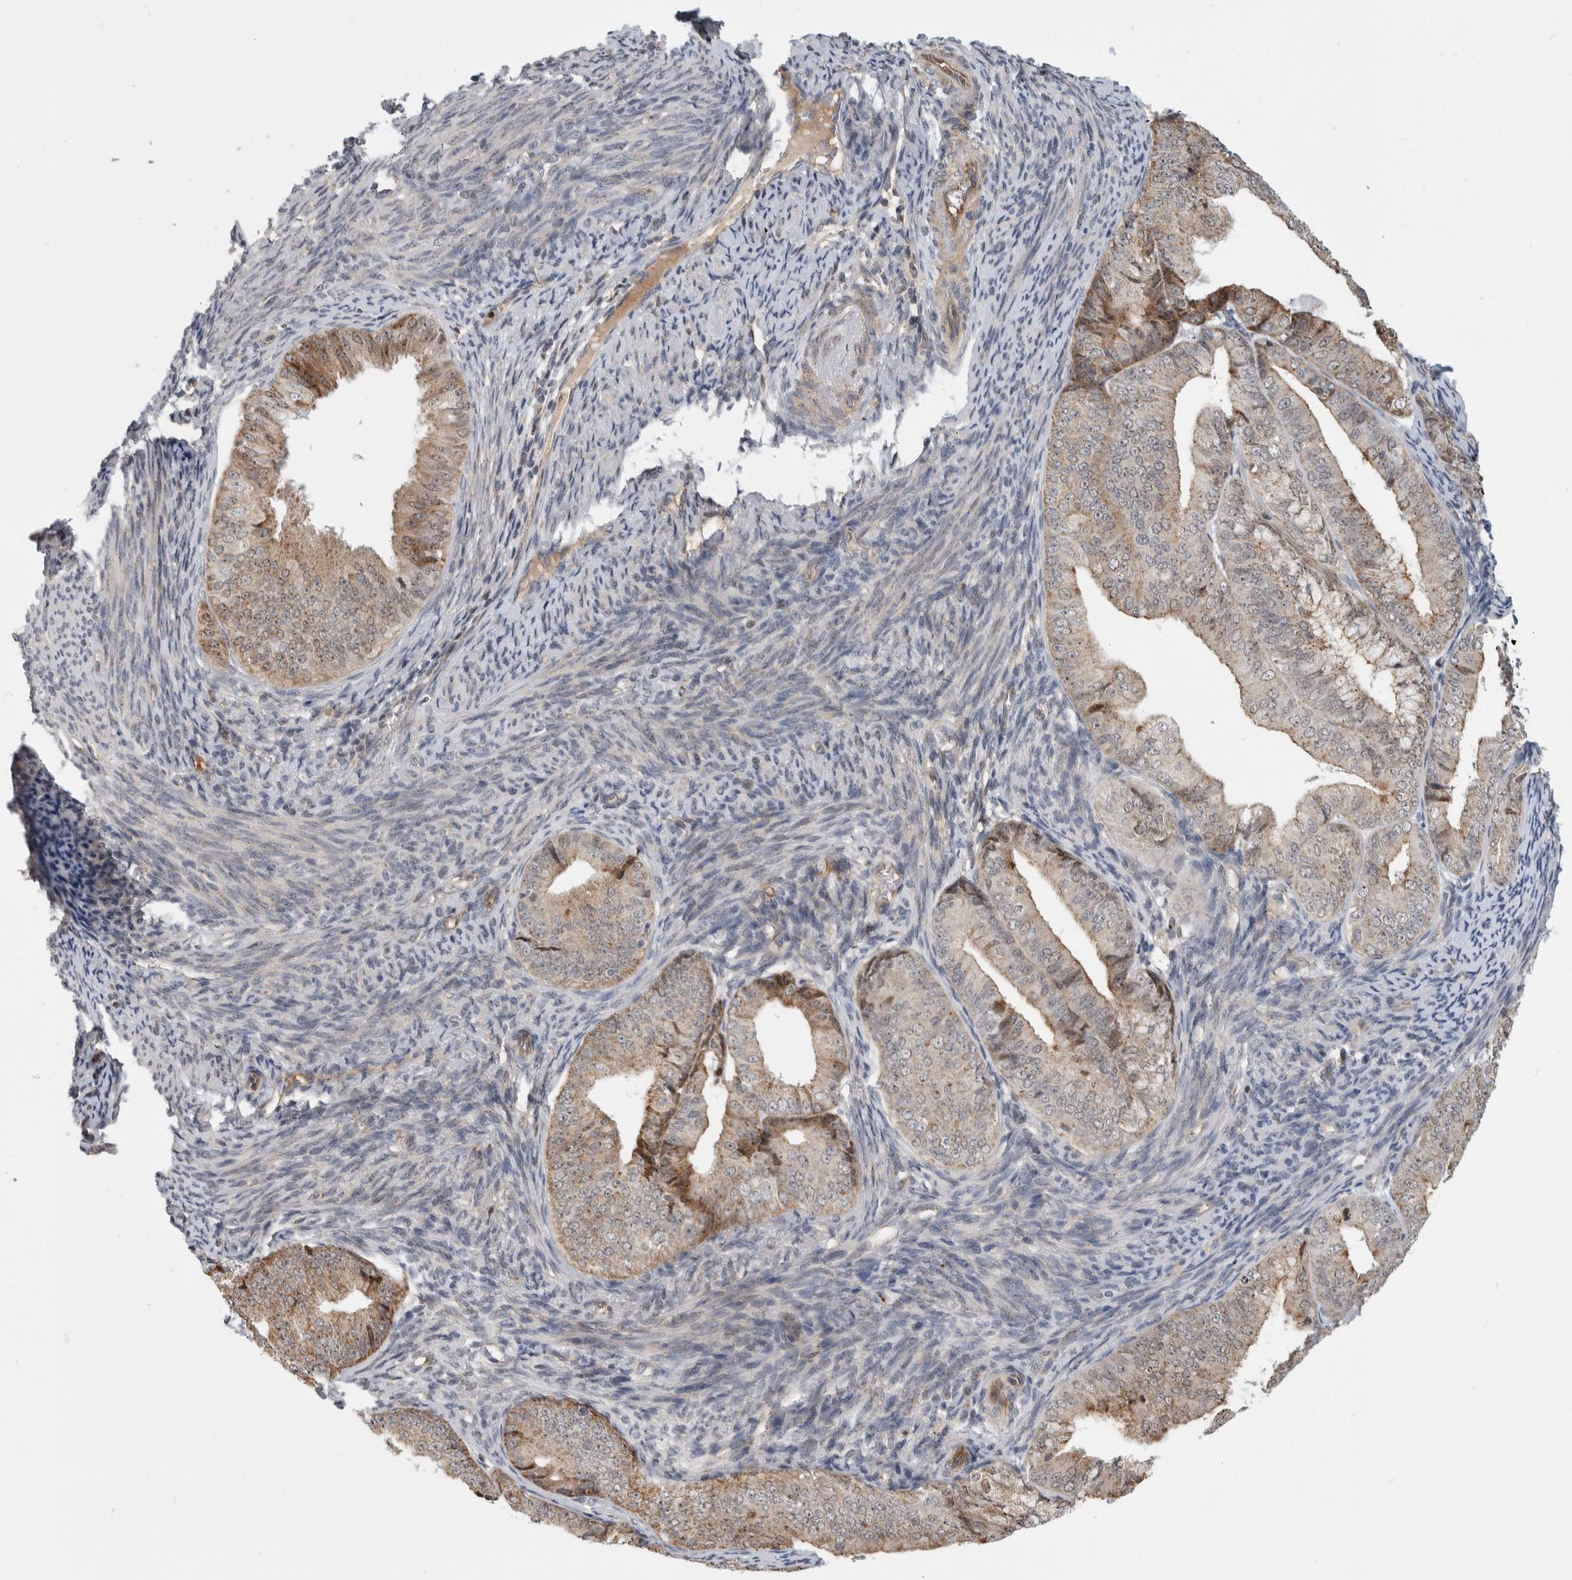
{"staining": {"intensity": "moderate", "quantity": ">75%", "location": "cytoplasmic/membranous"}, "tissue": "endometrial cancer", "cell_type": "Tumor cells", "image_type": "cancer", "snomed": [{"axis": "morphology", "description": "Adenocarcinoma, NOS"}, {"axis": "topography", "description": "Endometrium"}], "caption": "Immunohistochemical staining of human endometrial adenocarcinoma demonstrates moderate cytoplasmic/membranous protein staining in approximately >75% of tumor cells. Nuclei are stained in blue.", "gene": "MSL1", "patient": {"sex": "female", "age": 63}}